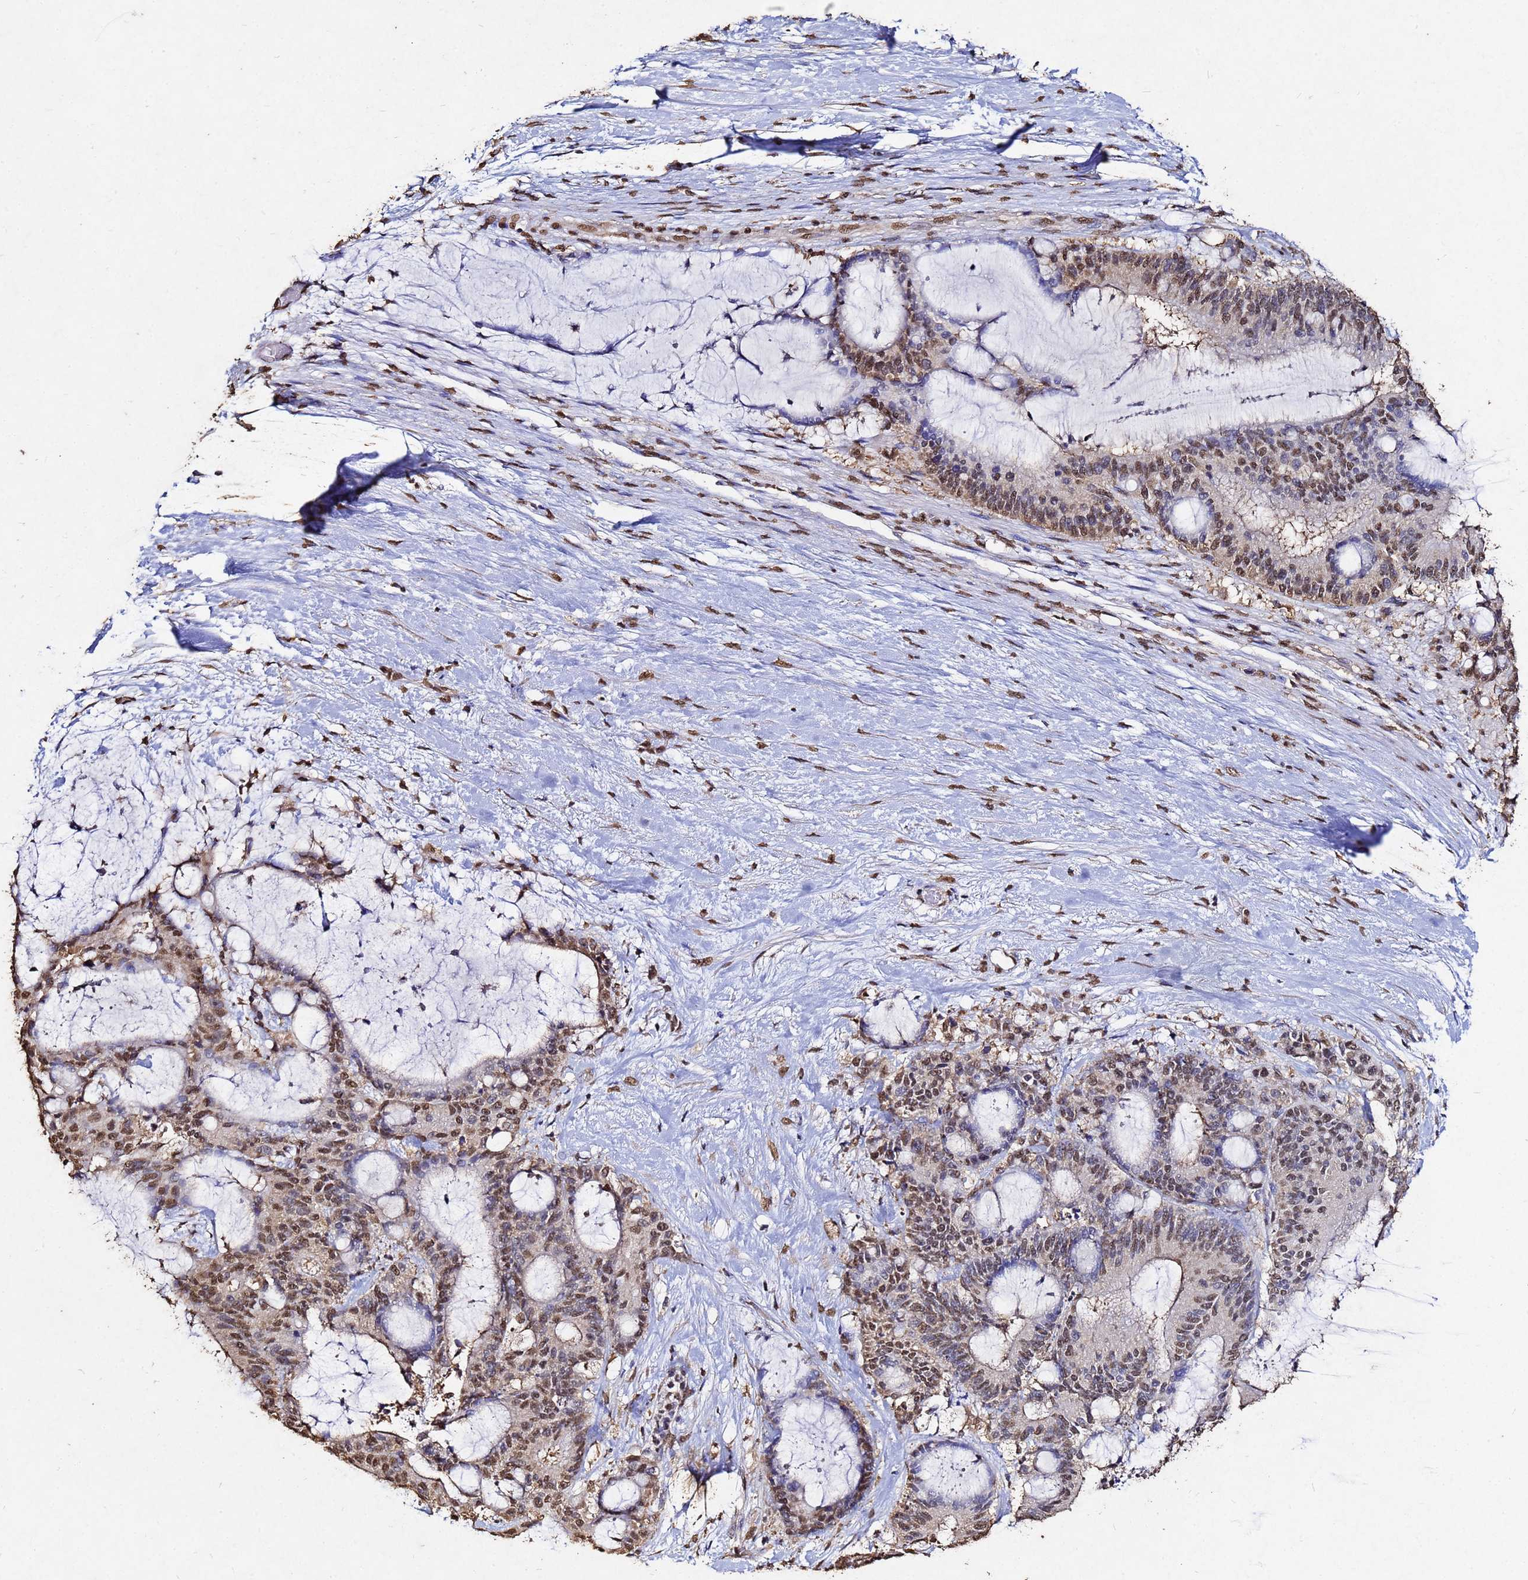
{"staining": {"intensity": "moderate", "quantity": ">75%", "location": "nuclear"}, "tissue": "liver cancer", "cell_type": "Tumor cells", "image_type": "cancer", "snomed": [{"axis": "morphology", "description": "Normal tissue, NOS"}, {"axis": "morphology", "description": "Cholangiocarcinoma"}, {"axis": "topography", "description": "Liver"}, {"axis": "topography", "description": "Peripheral nerve tissue"}], "caption": "This is an image of immunohistochemistry staining of liver cancer, which shows moderate staining in the nuclear of tumor cells.", "gene": "MYOCD", "patient": {"sex": "female", "age": 73}}